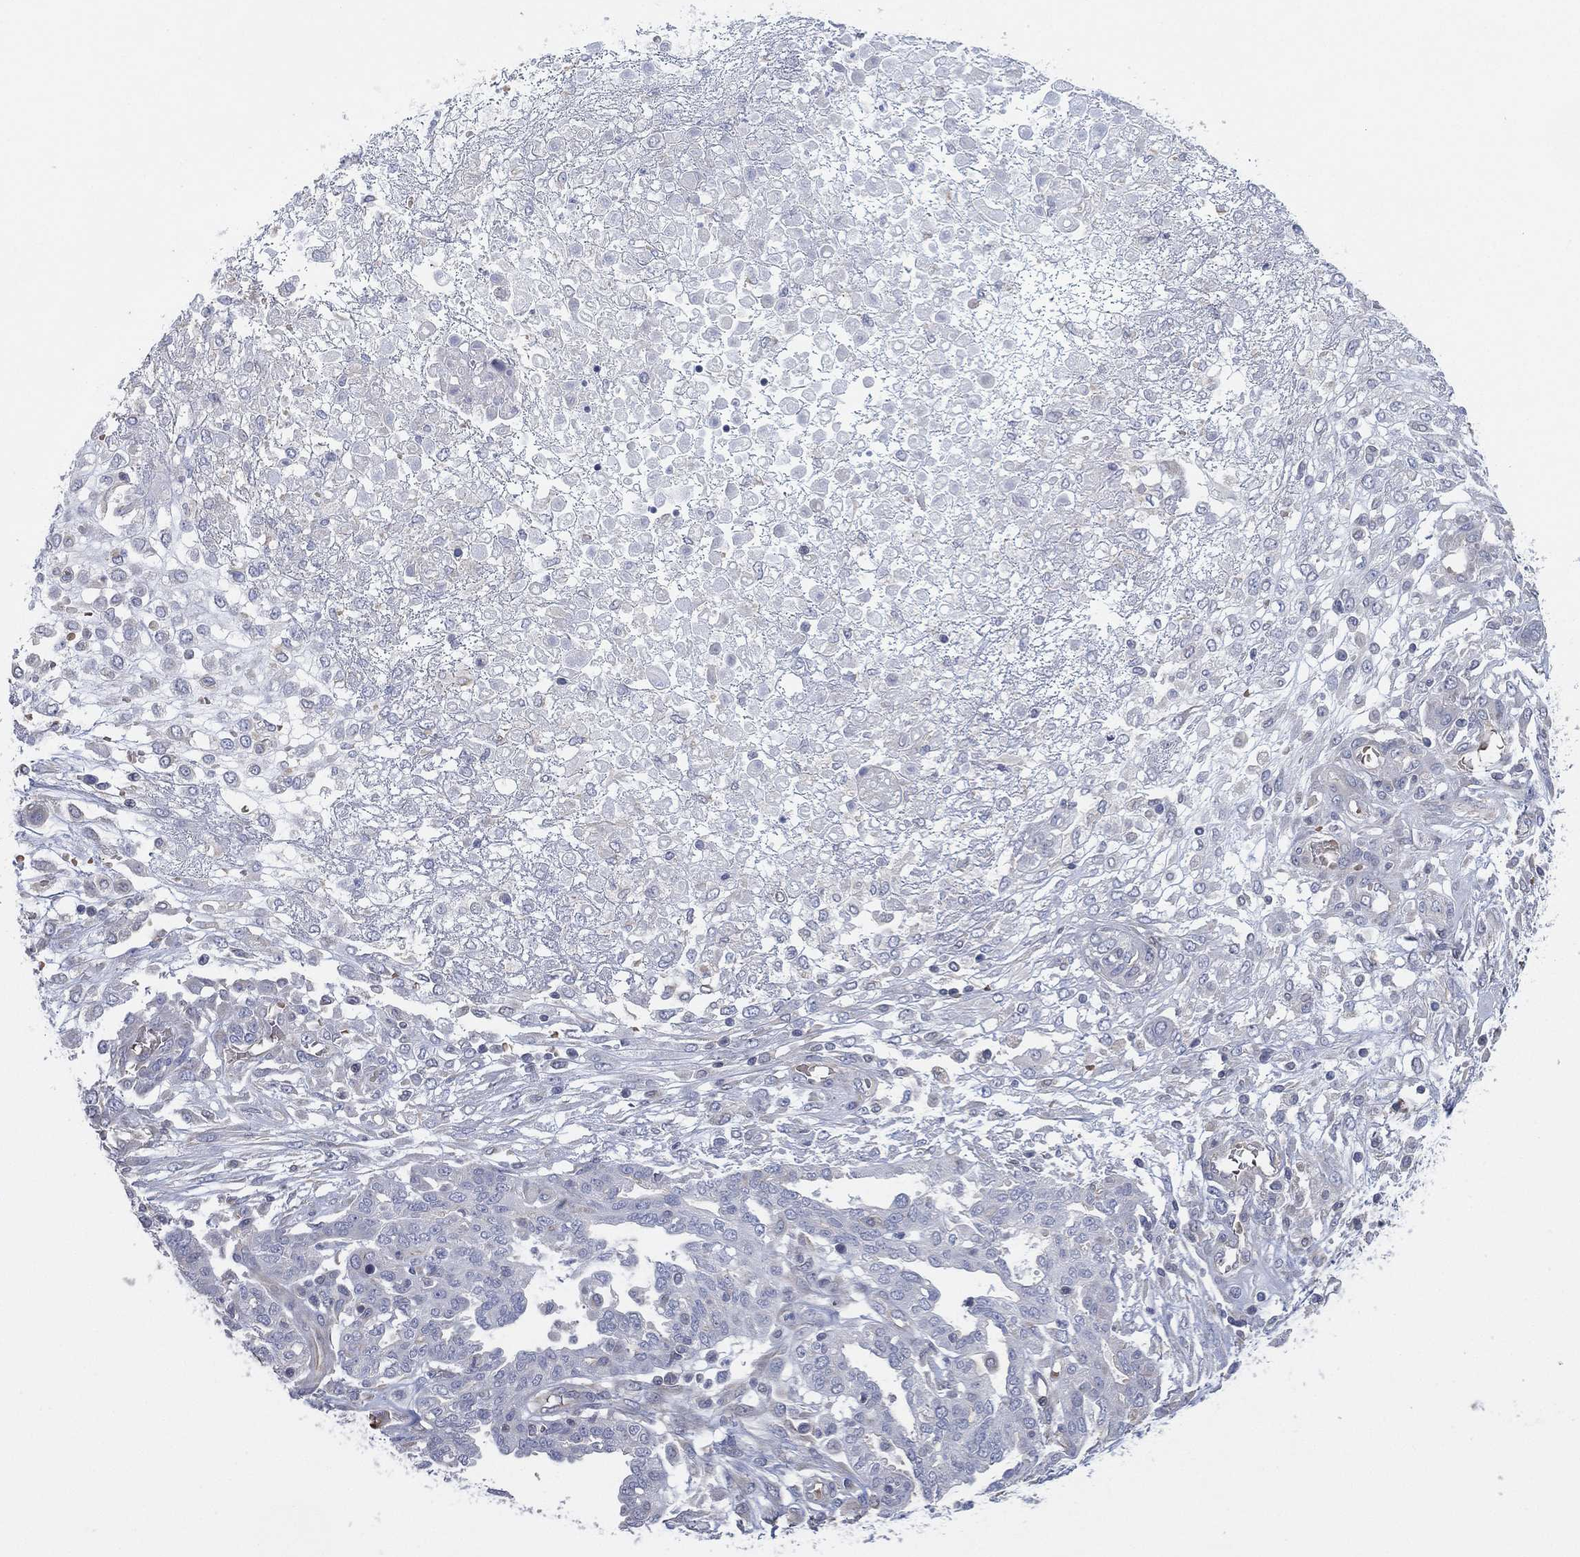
{"staining": {"intensity": "negative", "quantity": "none", "location": "none"}, "tissue": "ovarian cancer", "cell_type": "Tumor cells", "image_type": "cancer", "snomed": [{"axis": "morphology", "description": "Cystadenocarcinoma, serous, NOS"}, {"axis": "topography", "description": "Ovary"}], "caption": "High power microscopy photomicrograph of an immunohistochemistry histopathology image of ovarian serous cystadenocarcinoma, revealing no significant expression in tumor cells. The staining was performed using DAB (3,3'-diaminobenzidine) to visualize the protein expression in brown, while the nuclei were stained in blue with hematoxylin (Magnification: 20x).", "gene": "CFTR", "patient": {"sex": "female", "age": 67}}